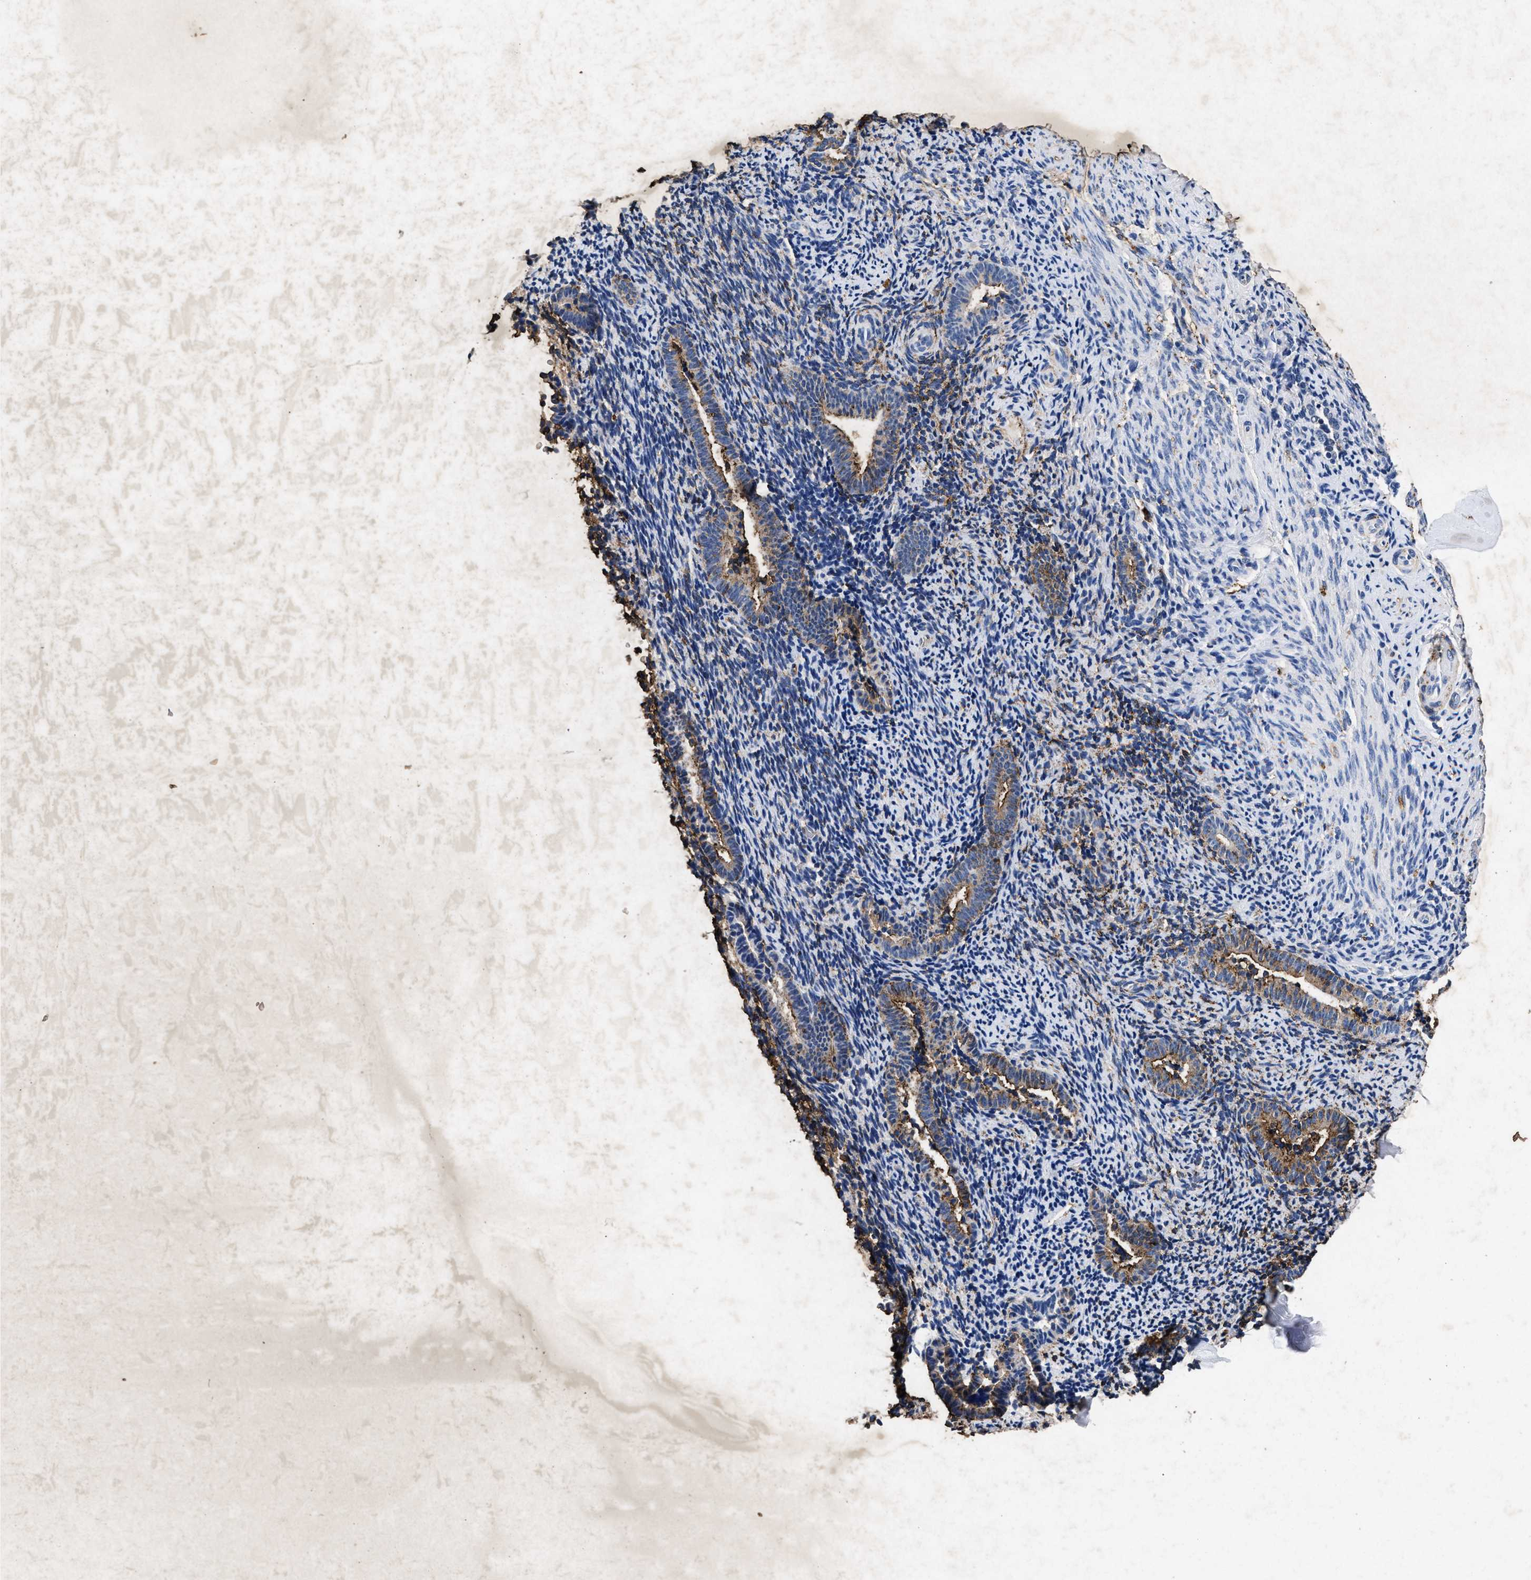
{"staining": {"intensity": "moderate", "quantity": "25%-75%", "location": "cytoplasmic/membranous"}, "tissue": "endometrium", "cell_type": "Cells in endometrial stroma", "image_type": "normal", "snomed": [{"axis": "morphology", "description": "Normal tissue, NOS"}, {"axis": "topography", "description": "Endometrium"}], "caption": "Endometrium stained with IHC demonstrates moderate cytoplasmic/membranous positivity in about 25%-75% of cells in endometrial stroma. (DAB IHC with brightfield microscopy, high magnification).", "gene": "LTB4R2", "patient": {"sex": "female", "age": 51}}